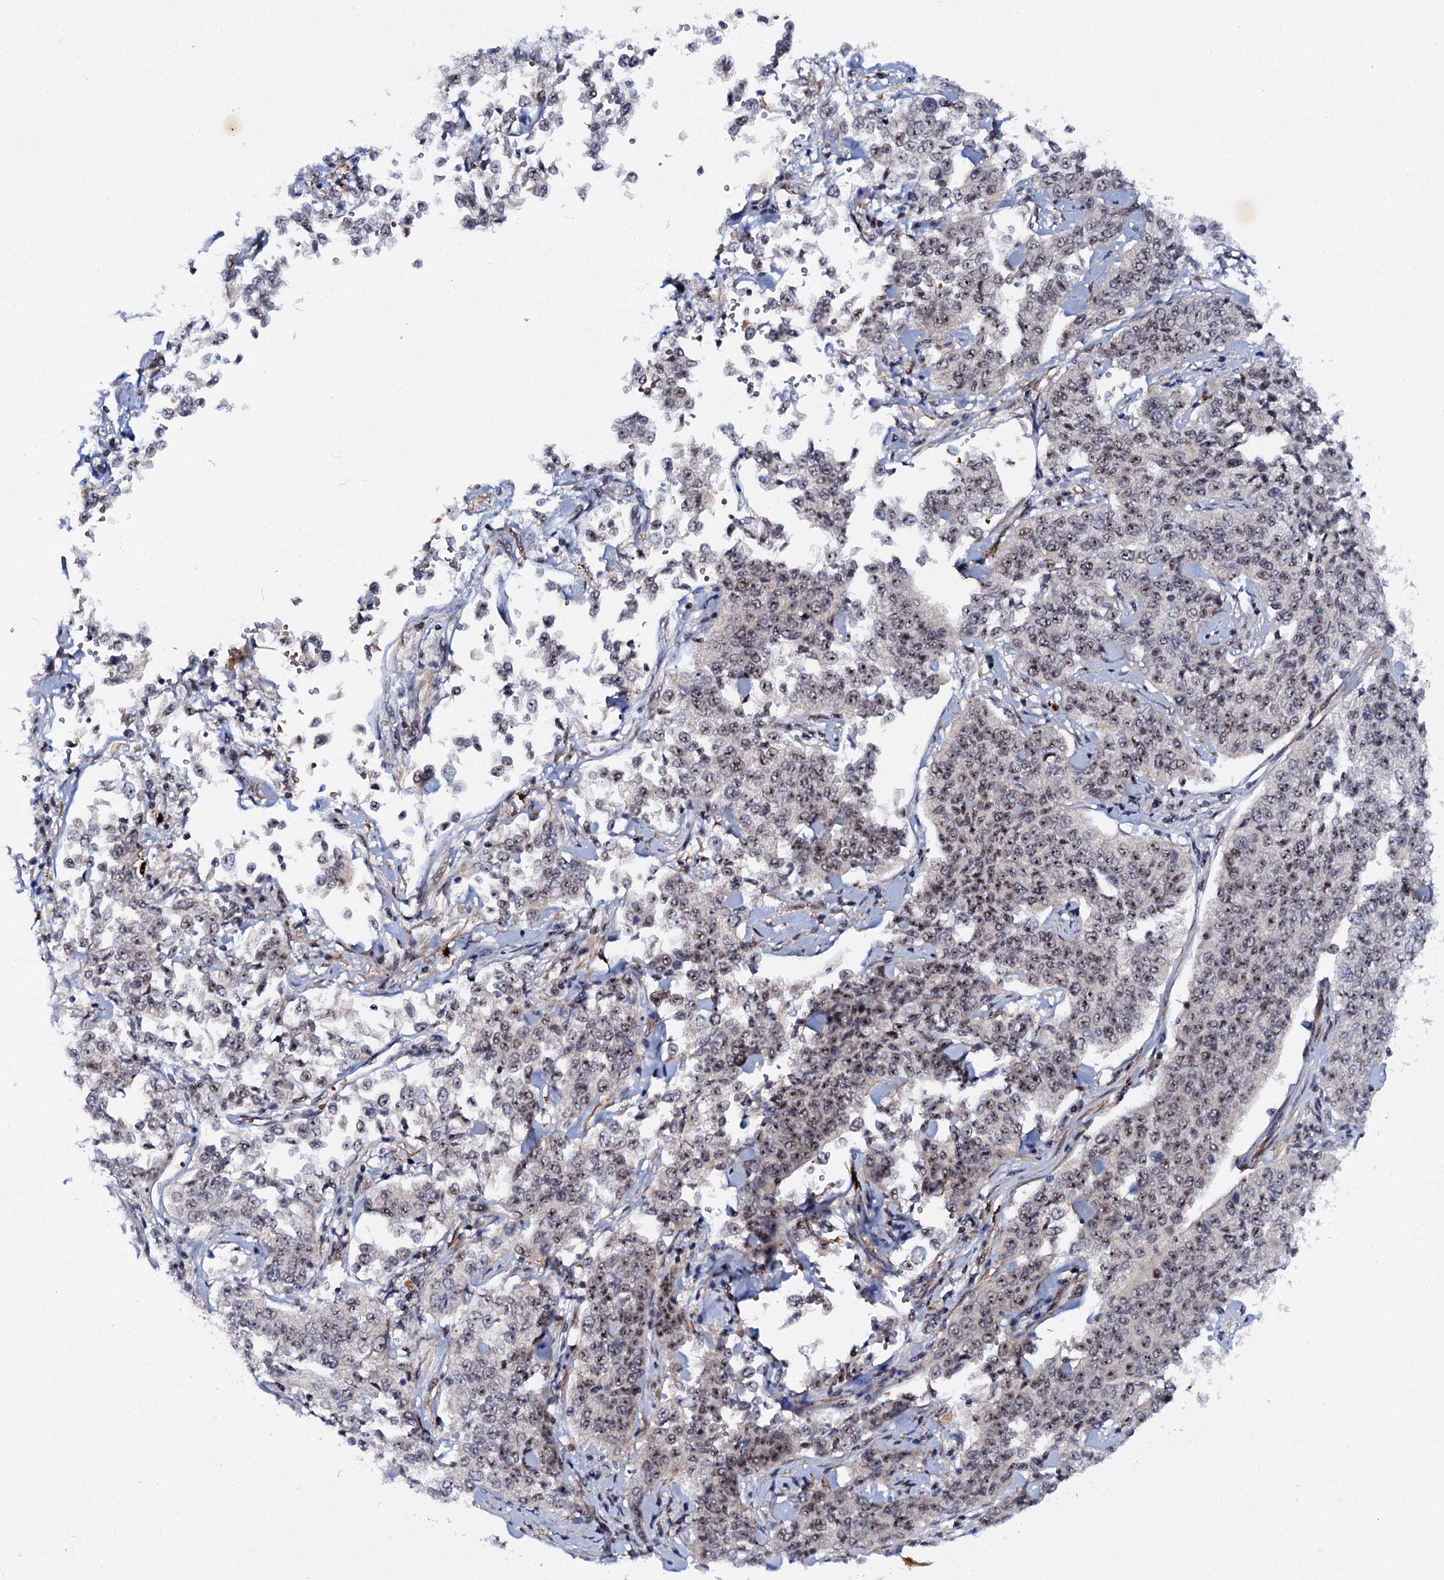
{"staining": {"intensity": "moderate", "quantity": "25%-75%", "location": "nuclear"}, "tissue": "cervical cancer", "cell_type": "Tumor cells", "image_type": "cancer", "snomed": [{"axis": "morphology", "description": "Squamous cell carcinoma, NOS"}, {"axis": "topography", "description": "Cervix"}], "caption": "Immunohistochemical staining of squamous cell carcinoma (cervical) exhibits medium levels of moderate nuclear expression in approximately 25%-75% of tumor cells. The staining is performed using DAB brown chromogen to label protein expression. The nuclei are counter-stained blue using hematoxylin.", "gene": "BUD13", "patient": {"sex": "female", "age": 35}}